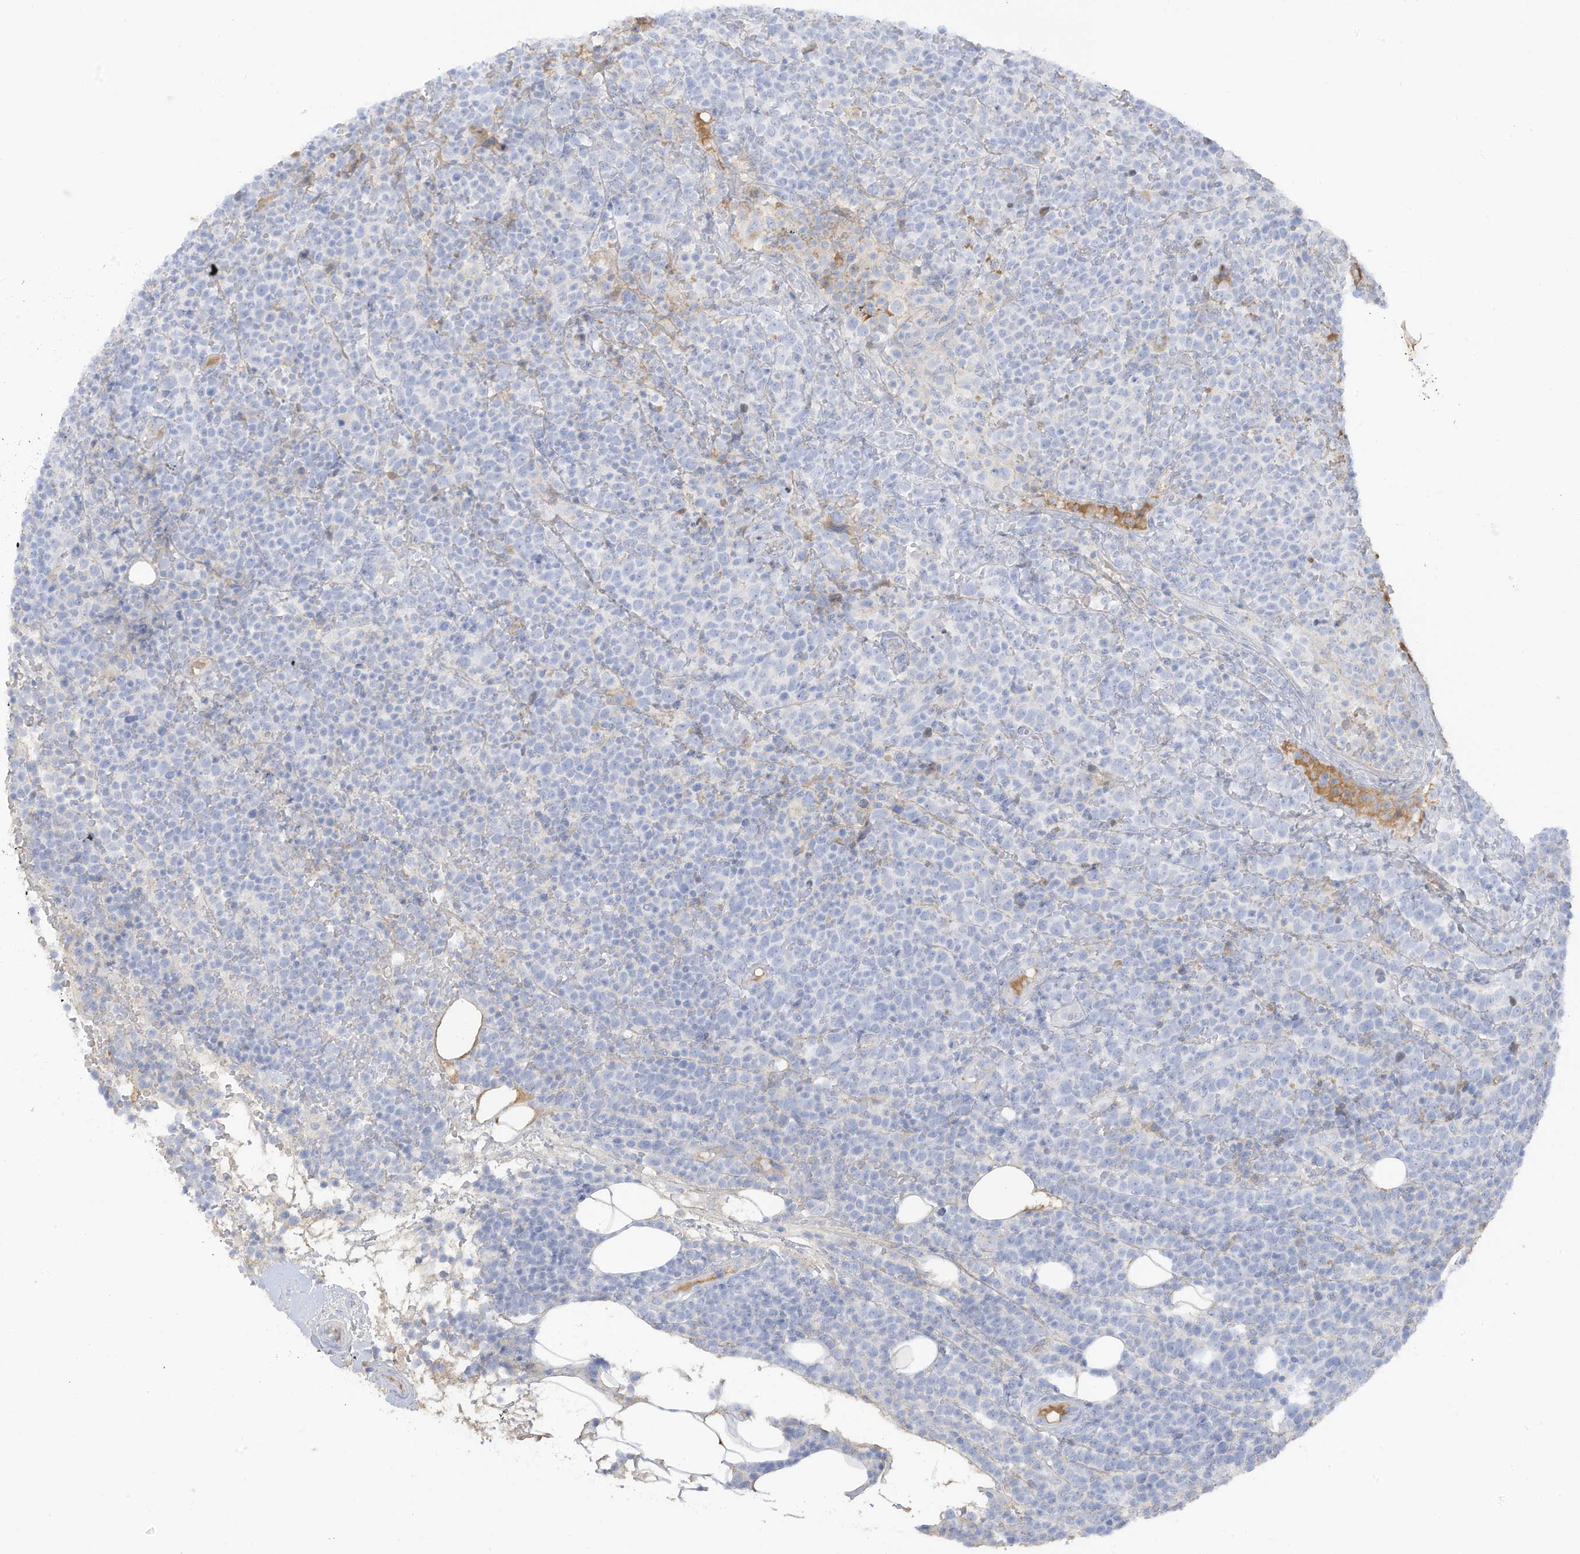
{"staining": {"intensity": "negative", "quantity": "none", "location": "none"}, "tissue": "lymphoma", "cell_type": "Tumor cells", "image_type": "cancer", "snomed": [{"axis": "morphology", "description": "Malignant lymphoma, non-Hodgkin's type, High grade"}, {"axis": "topography", "description": "Lymph node"}], "caption": "Tumor cells show no significant protein staining in malignant lymphoma, non-Hodgkin's type (high-grade).", "gene": "HSD17B13", "patient": {"sex": "male", "age": 61}}